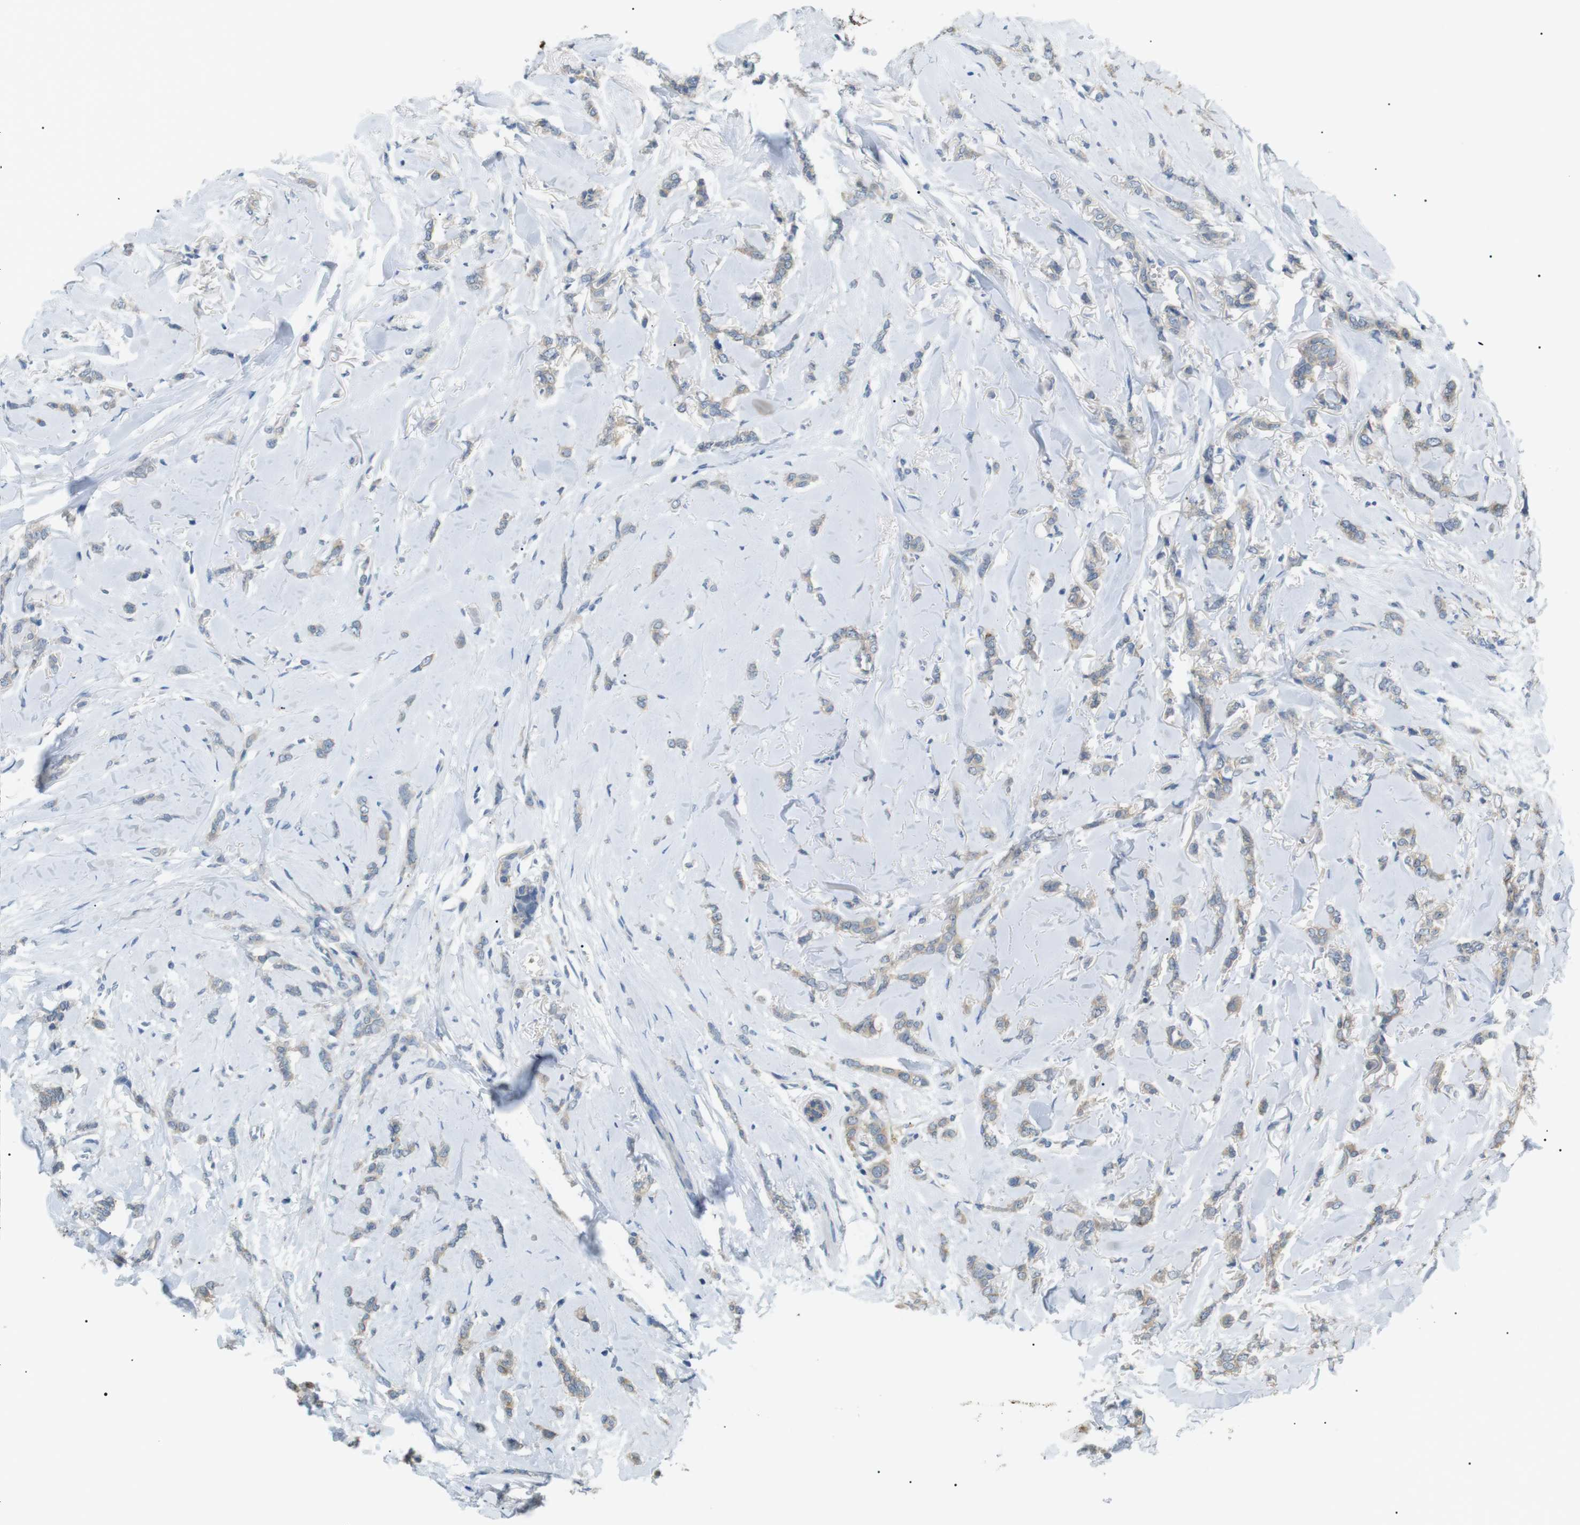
{"staining": {"intensity": "weak", "quantity": "<25%", "location": "cytoplasmic/membranous"}, "tissue": "breast cancer", "cell_type": "Tumor cells", "image_type": "cancer", "snomed": [{"axis": "morphology", "description": "Lobular carcinoma"}, {"axis": "topography", "description": "Skin"}, {"axis": "topography", "description": "Breast"}], "caption": "Tumor cells are negative for protein expression in human breast lobular carcinoma.", "gene": "CDH26", "patient": {"sex": "female", "age": 46}}